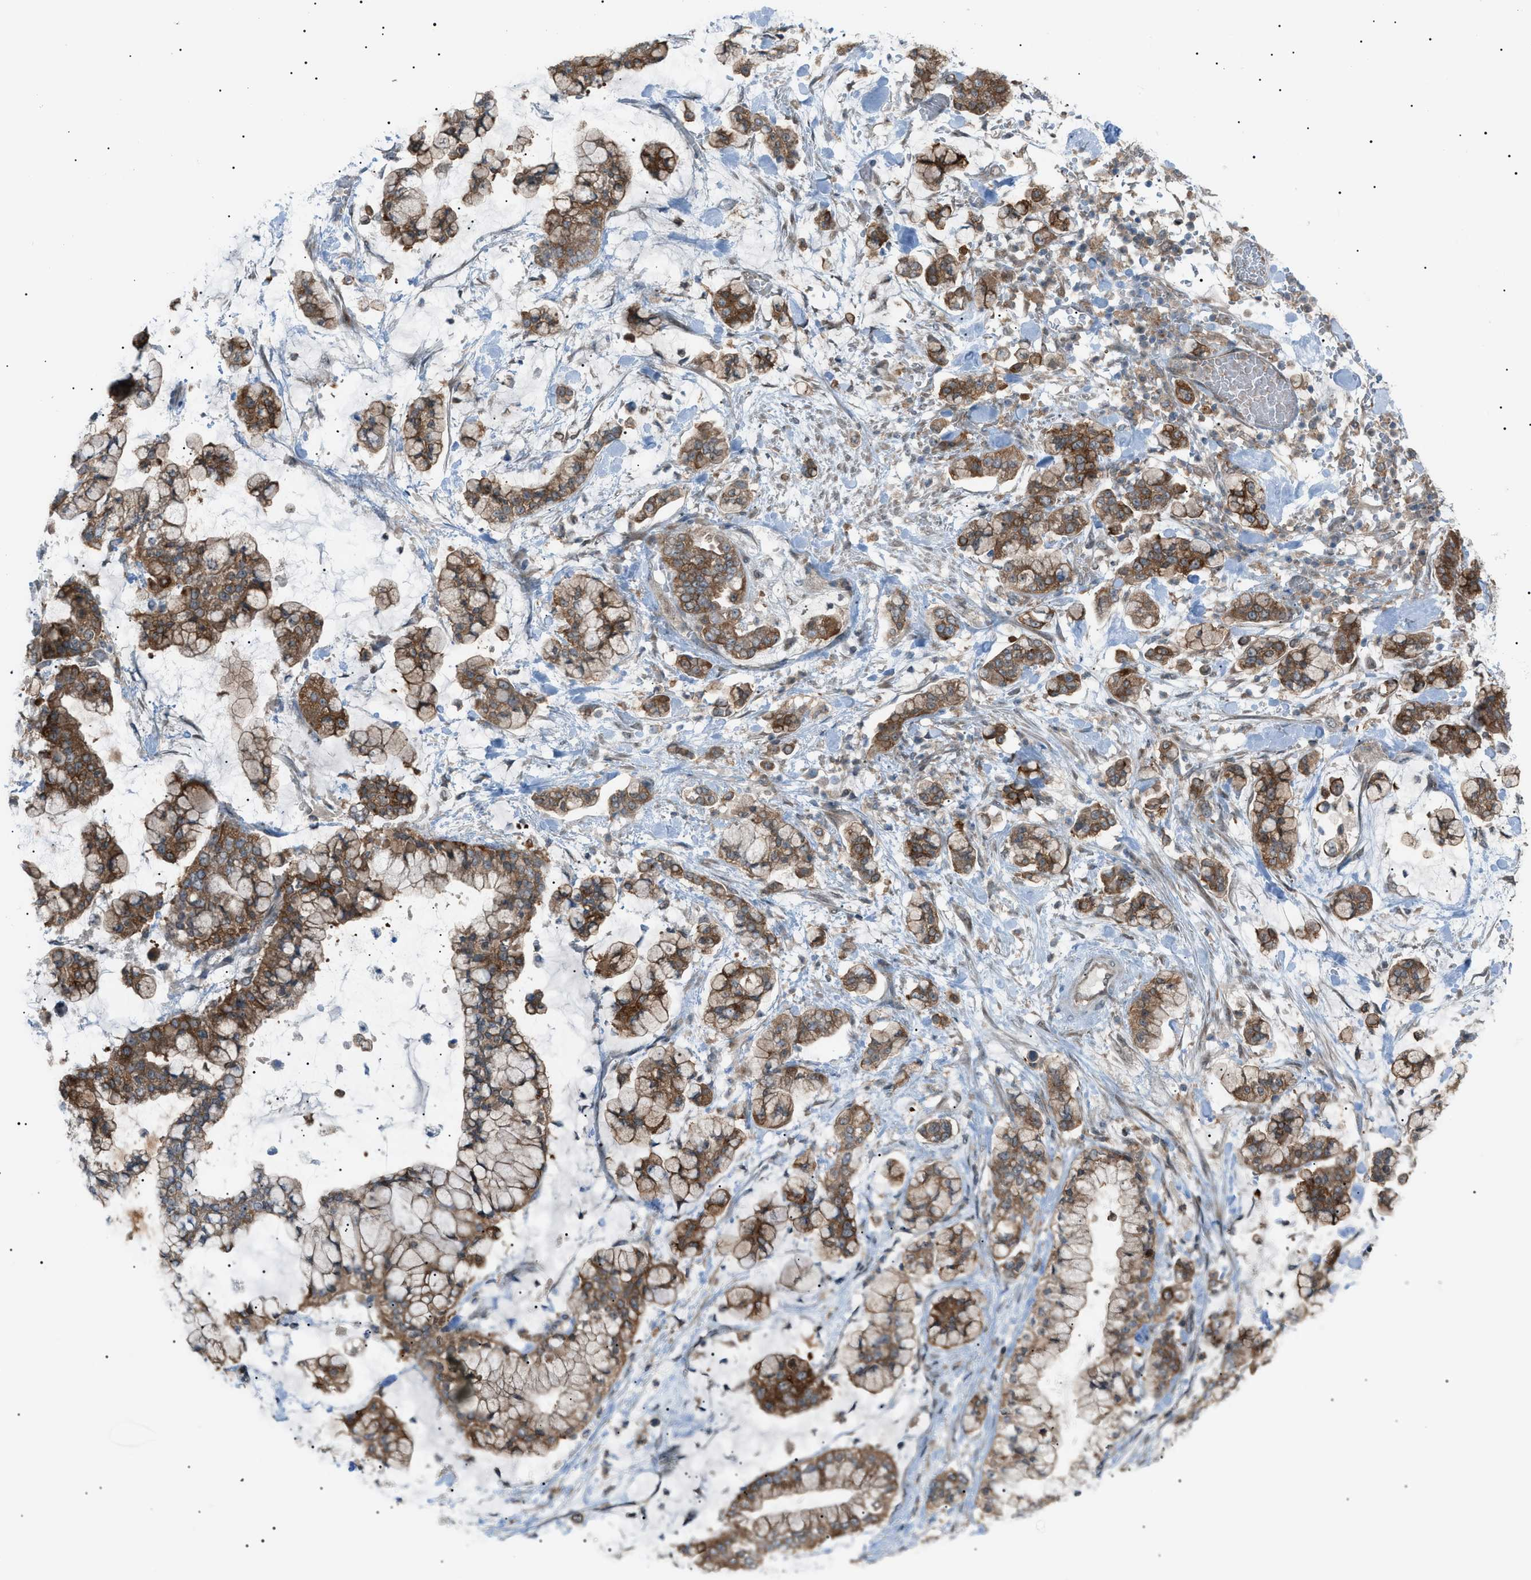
{"staining": {"intensity": "moderate", "quantity": ">75%", "location": "cytoplasmic/membranous"}, "tissue": "stomach cancer", "cell_type": "Tumor cells", "image_type": "cancer", "snomed": [{"axis": "morphology", "description": "Normal tissue, NOS"}, {"axis": "morphology", "description": "Adenocarcinoma, NOS"}, {"axis": "topography", "description": "Stomach, upper"}, {"axis": "topography", "description": "Stomach"}], "caption": "A brown stain highlights moderate cytoplasmic/membranous staining of a protein in adenocarcinoma (stomach) tumor cells.", "gene": "LPIN2", "patient": {"sex": "male", "age": 76}}